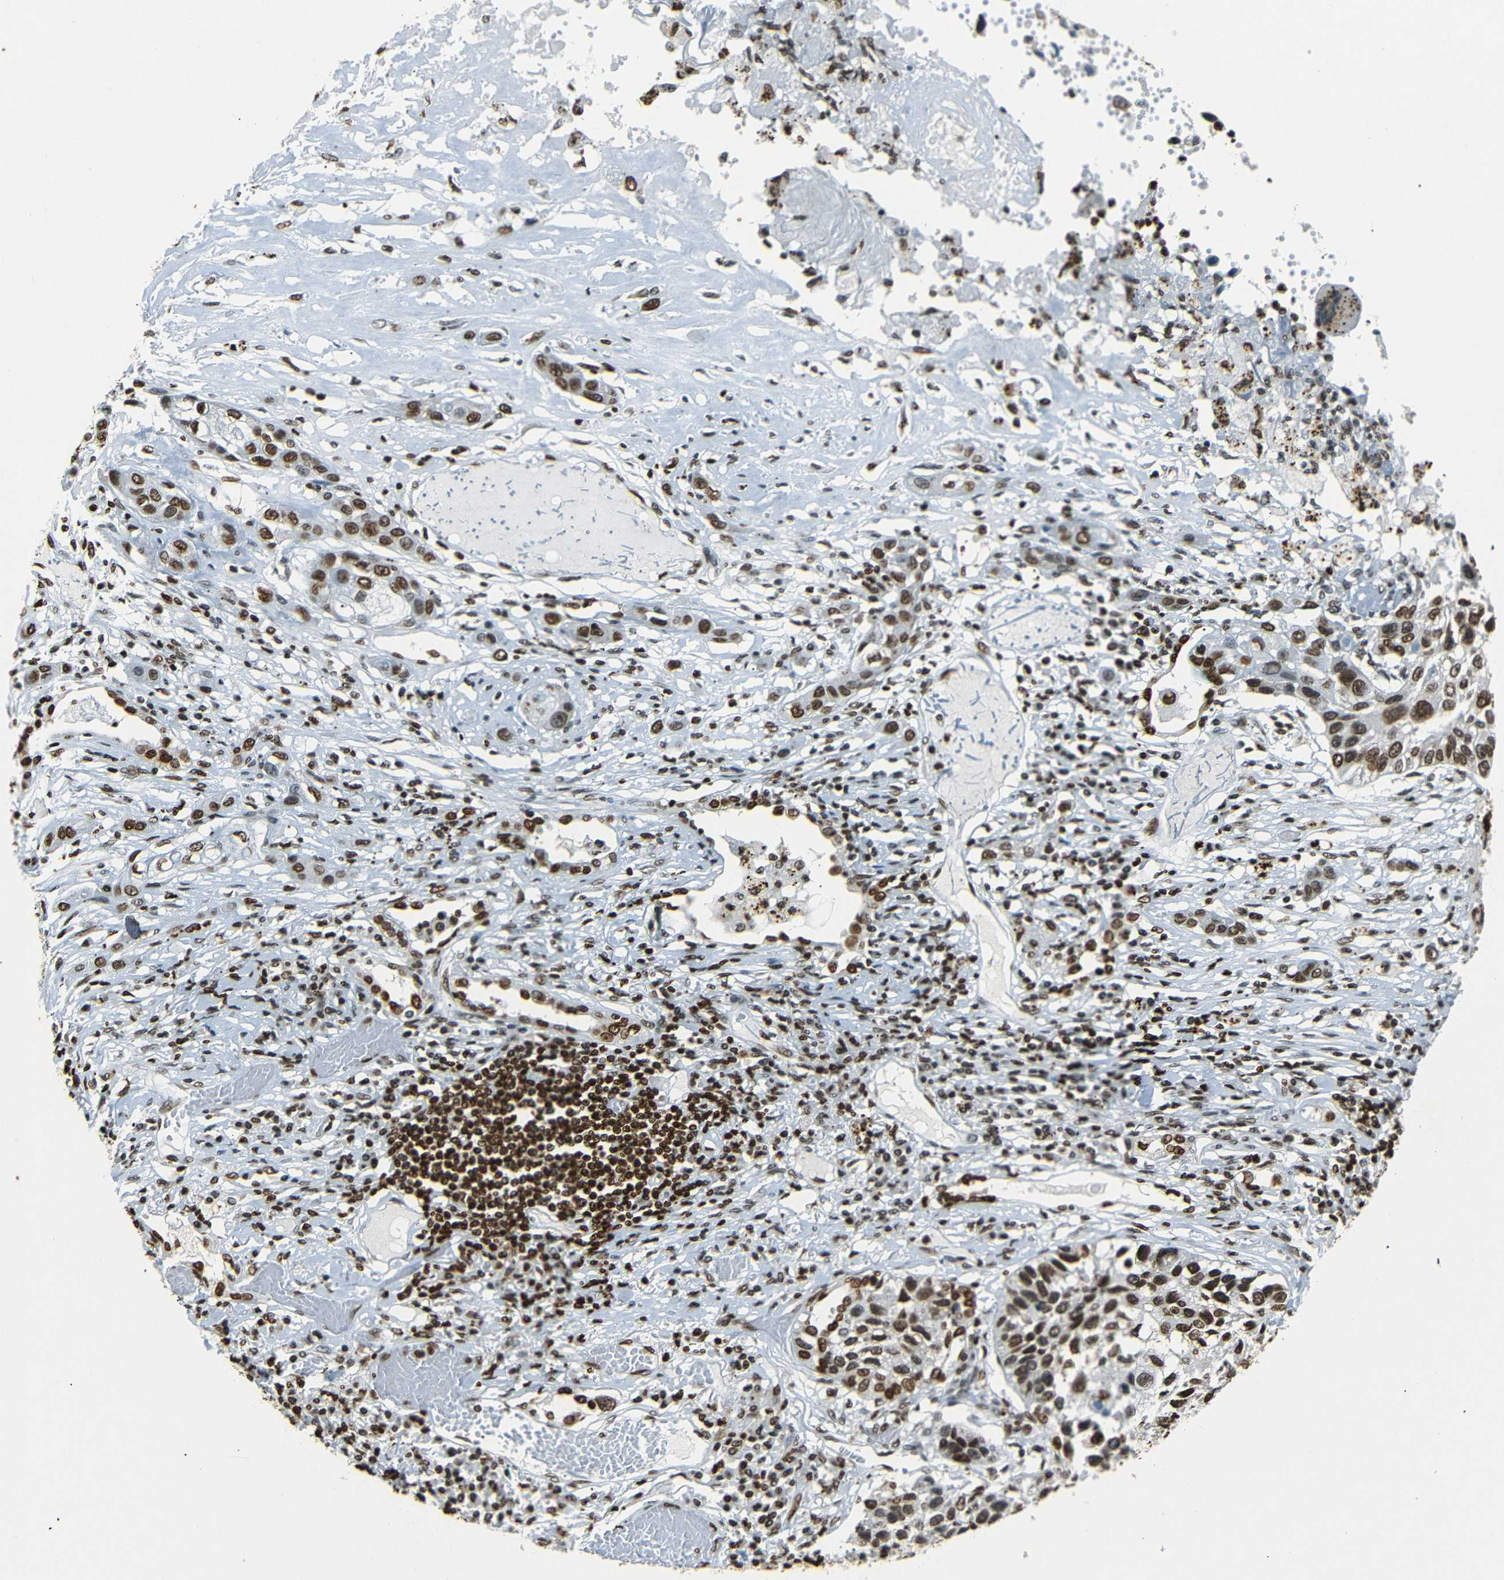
{"staining": {"intensity": "strong", "quantity": ">75%", "location": "nuclear"}, "tissue": "lung cancer", "cell_type": "Tumor cells", "image_type": "cancer", "snomed": [{"axis": "morphology", "description": "Squamous cell carcinoma, NOS"}, {"axis": "topography", "description": "Lung"}], "caption": "Tumor cells reveal high levels of strong nuclear expression in approximately >75% of cells in human lung squamous cell carcinoma.", "gene": "HMGN1", "patient": {"sex": "male", "age": 71}}